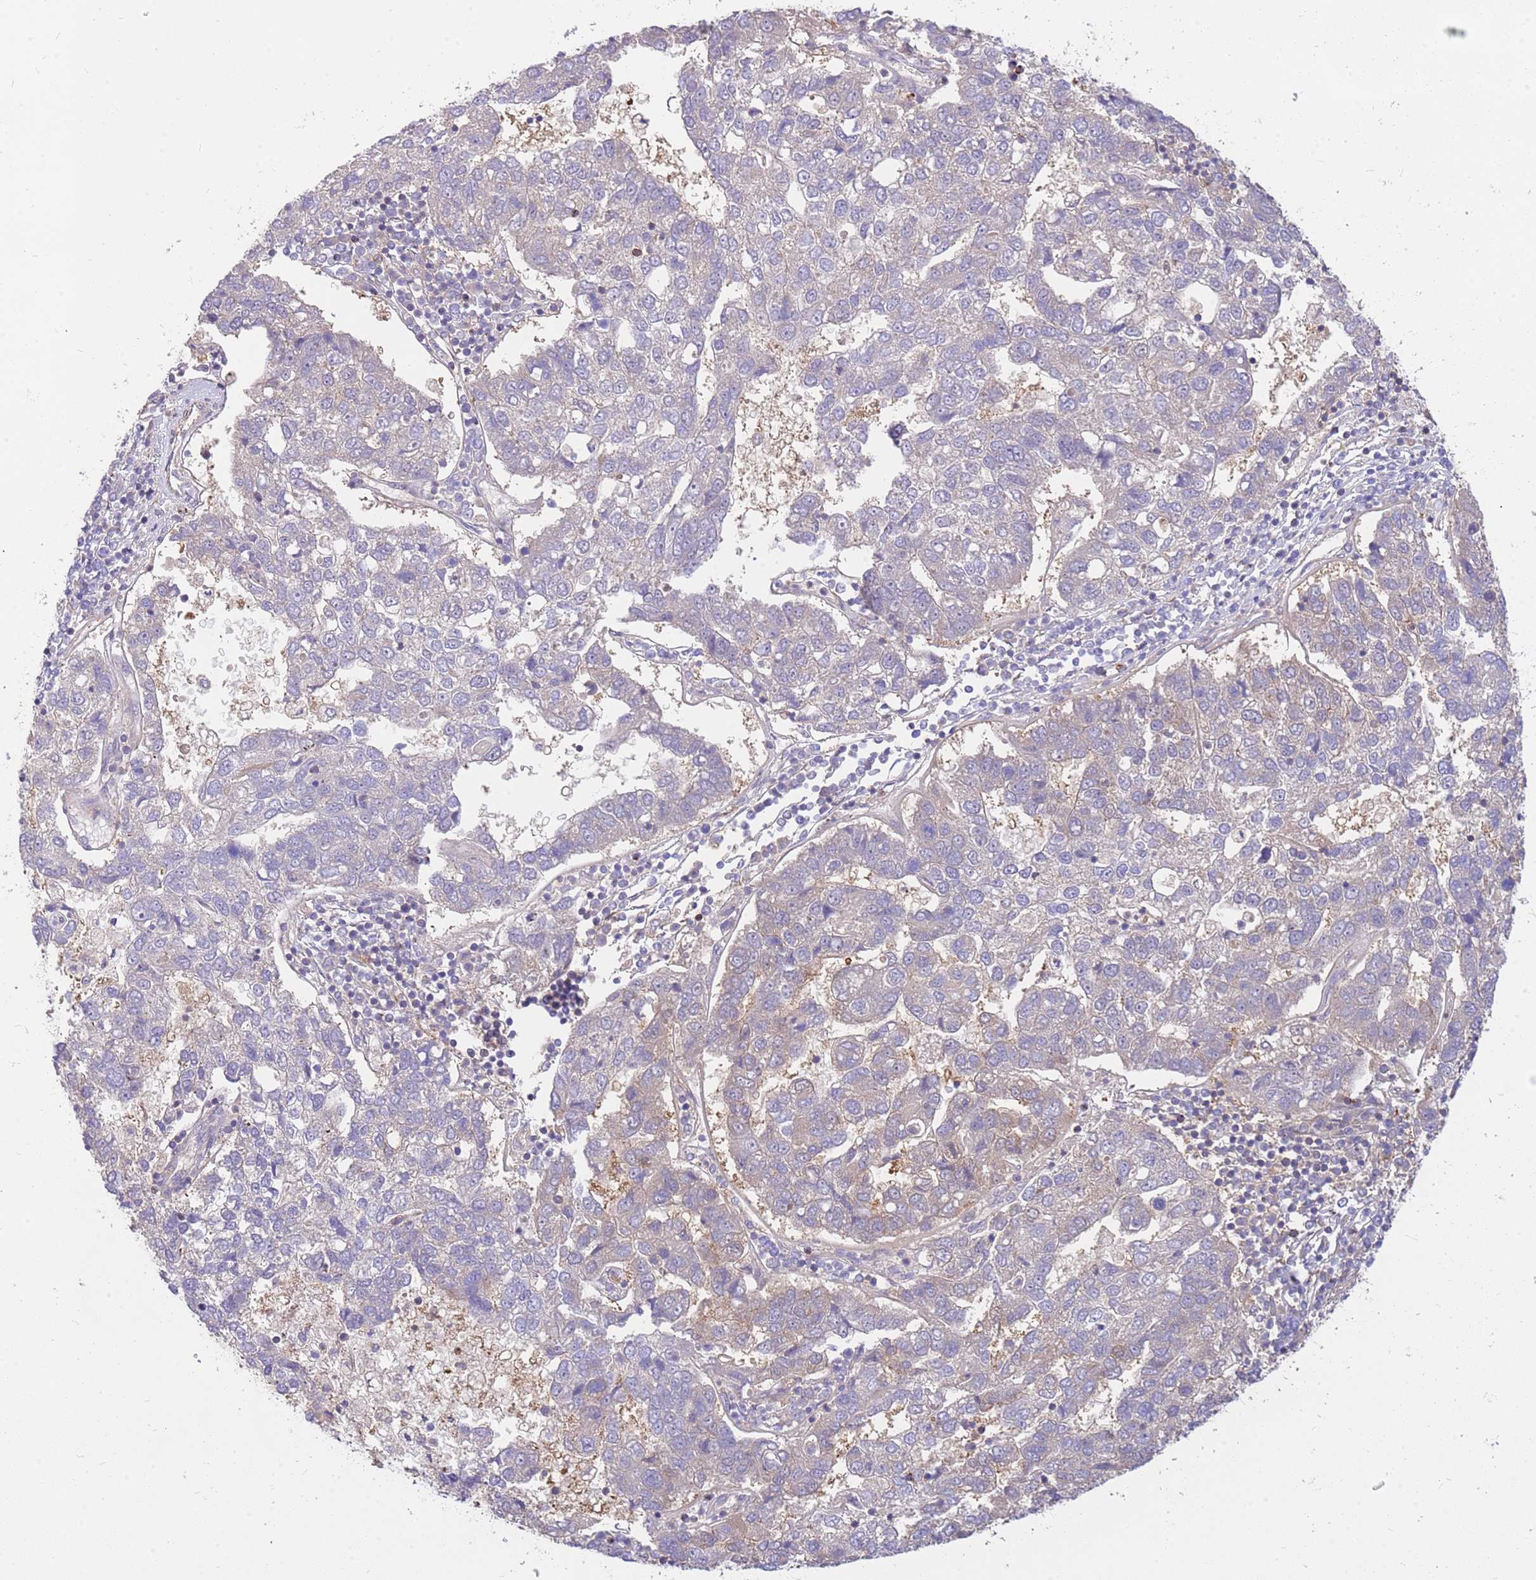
{"staining": {"intensity": "negative", "quantity": "none", "location": "none"}, "tissue": "pancreatic cancer", "cell_type": "Tumor cells", "image_type": "cancer", "snomed": [{"axis": "morphology", "description": "Adenocarcinoma, NOS"}, {"axis": "topography", "description": "Pancreas"}], "caption": "This is an IHC photomicrograph of pancreatic cancer. There is no staining in tumor cells.", "gene": "MVD", "patient": {"sex": "female", "age": 61}}